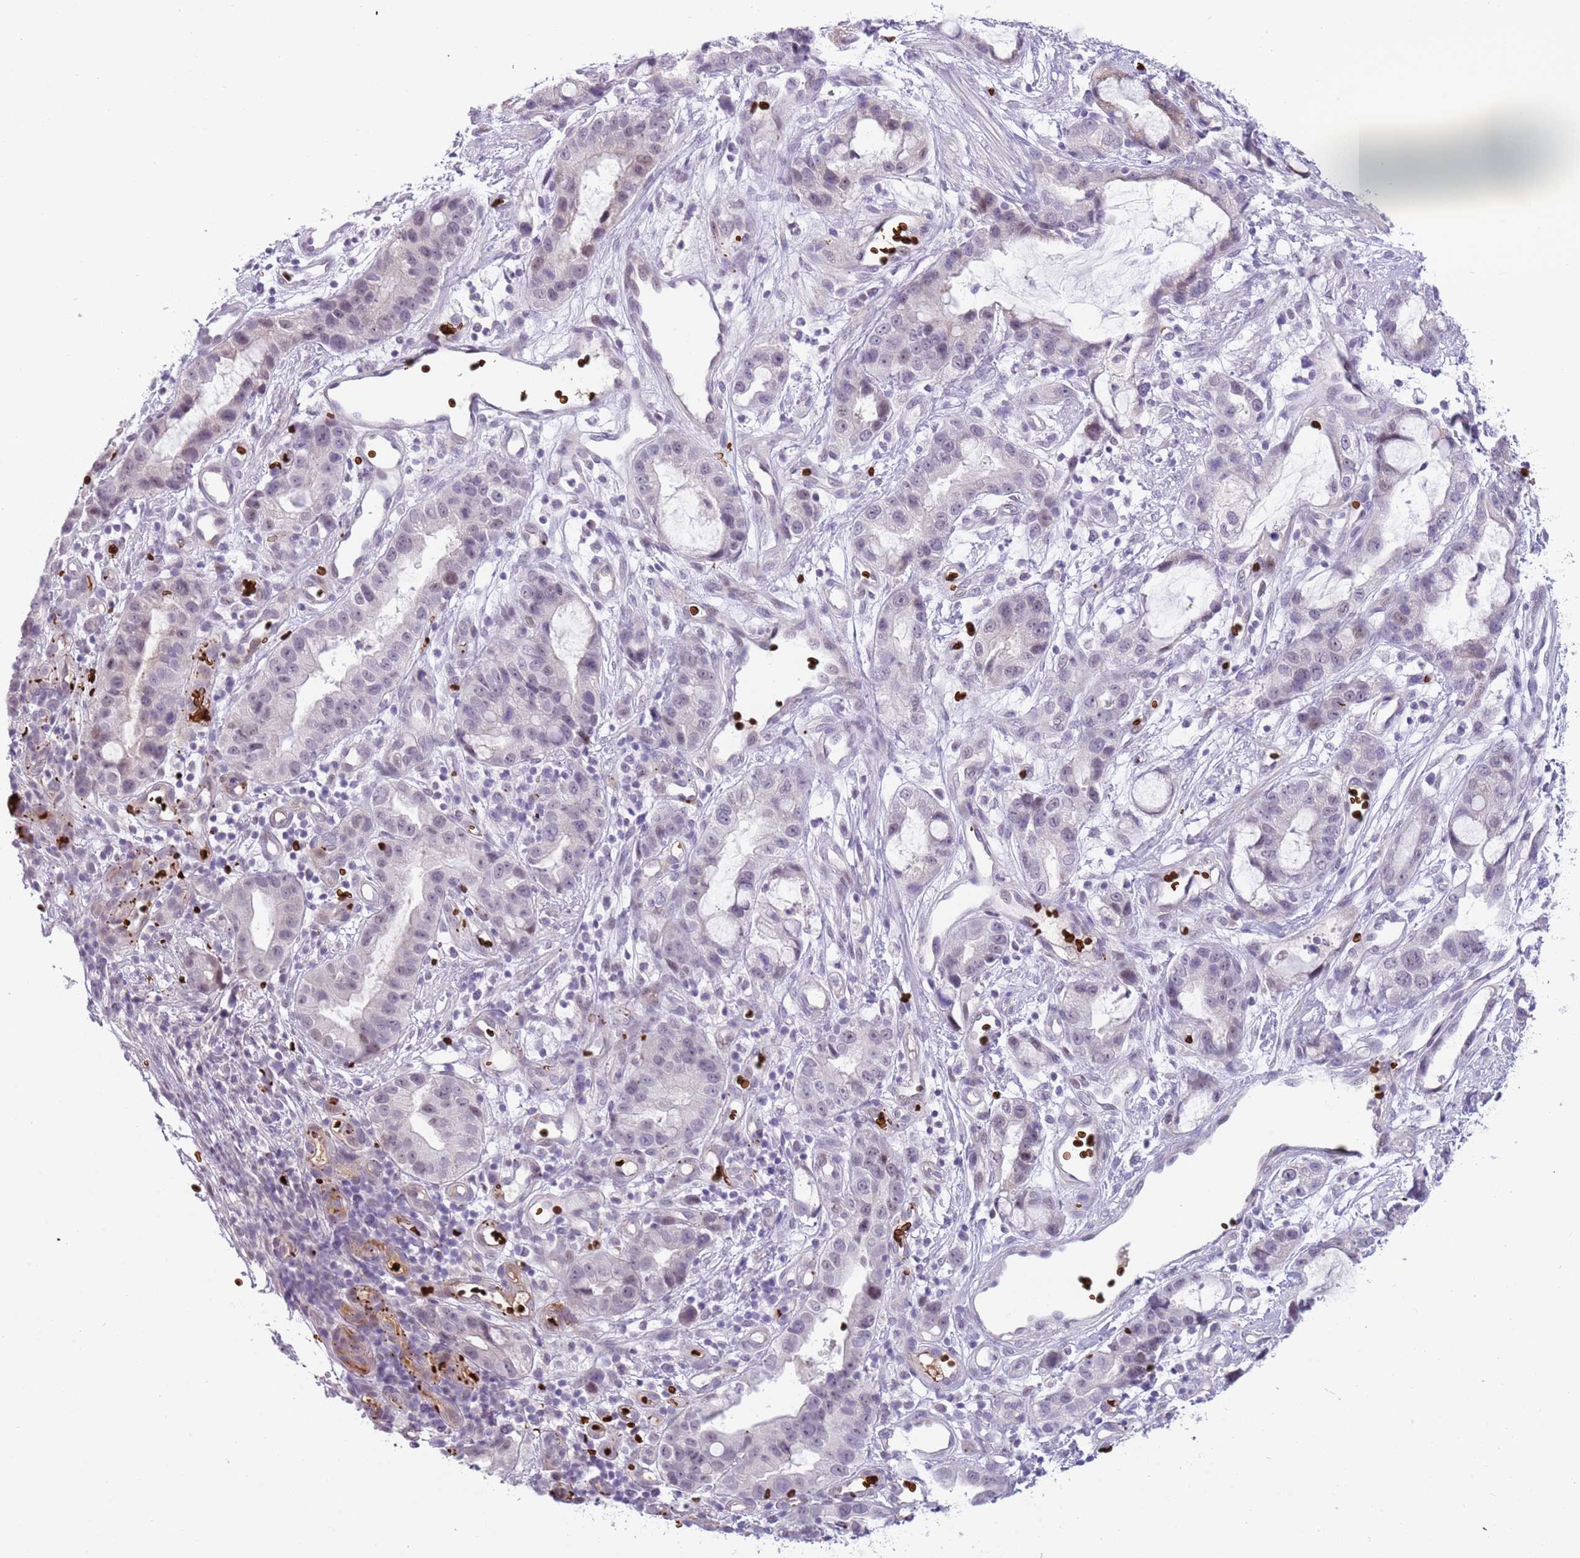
{"staining": {"intensity": "weak", "quantity": "<25%", "location": "cytoplasmic/membranous,nuclear"}, "tissue": "stomach cancer", "cell_type": "Tumor cells", "image_type": "cancer", "snomed": [{"axis": "morphology", "description": "Adenocarcinoma, NOS"}, {"axis": "topography", "description": "Stomach"}], "caption": "DAB immunohistochemical staining of human adenocarcinoma (stomach) exhibits no significant positivity in tumor cells.", "gene": "LYPD6B", "patient": {"sex": "male", "age": 55}}